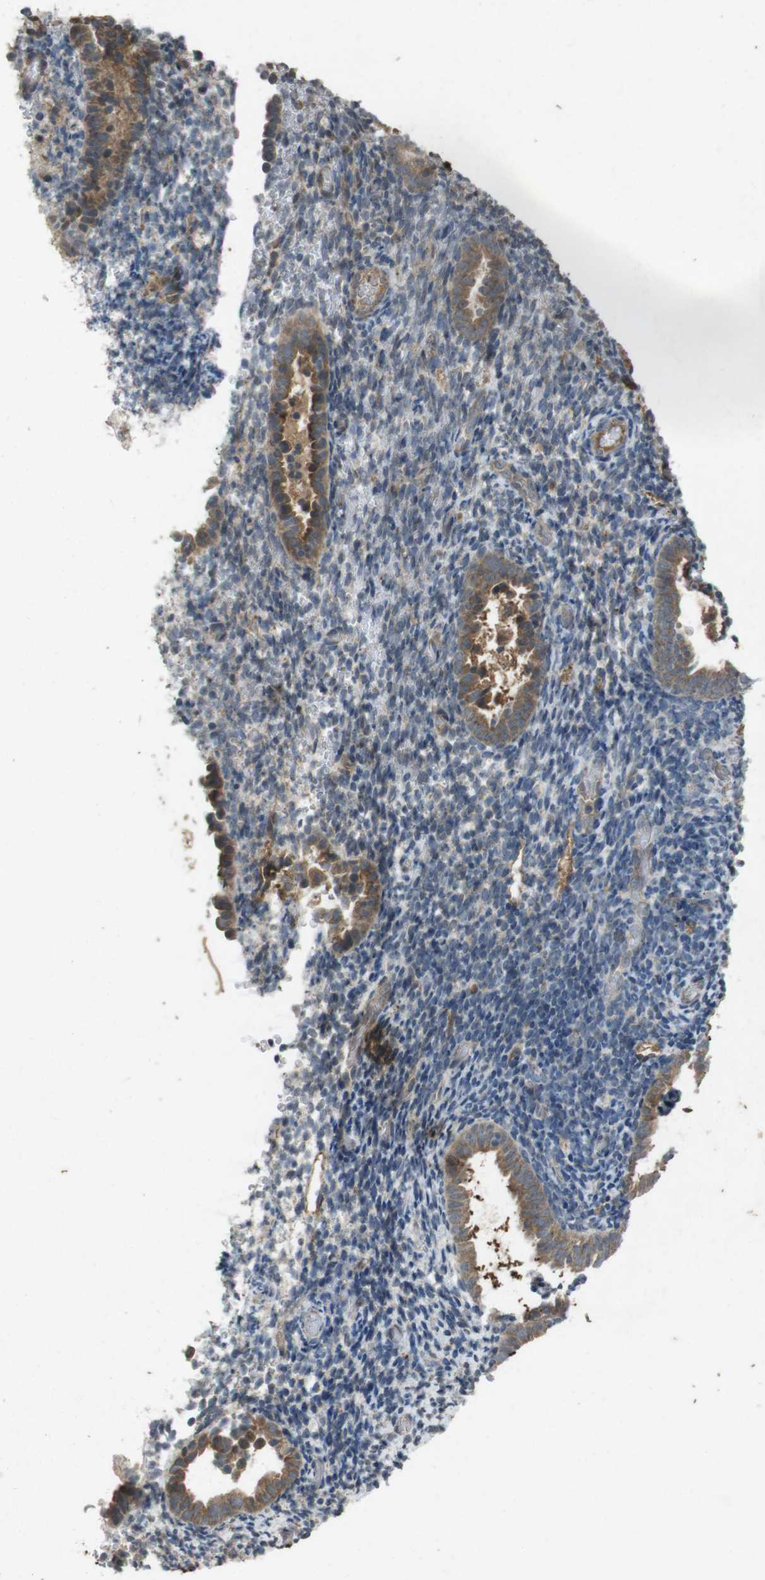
{"staining": {"intensity": "weak", "quantity": "25%-75%", "location": "cytoplasmic/membranous"}, "tissue": "endometrium", "cell_type": "Cells in endometrial stroma", "image_type": "normal", "snomed": [{"axis": "morphology", "description": "Normal tissue, NOS"}, {"axis": "topography", "description": "Endometrium"}], "caption": "Immunohistochemical staining of benign human endometrium exhibits low levels of weak cytoplasmic/membranous positivity in approximately 25%-75% of cells in endometrial stroma.", "gene": "FLCN", "patient": {"sex": "female", "age": 51}}